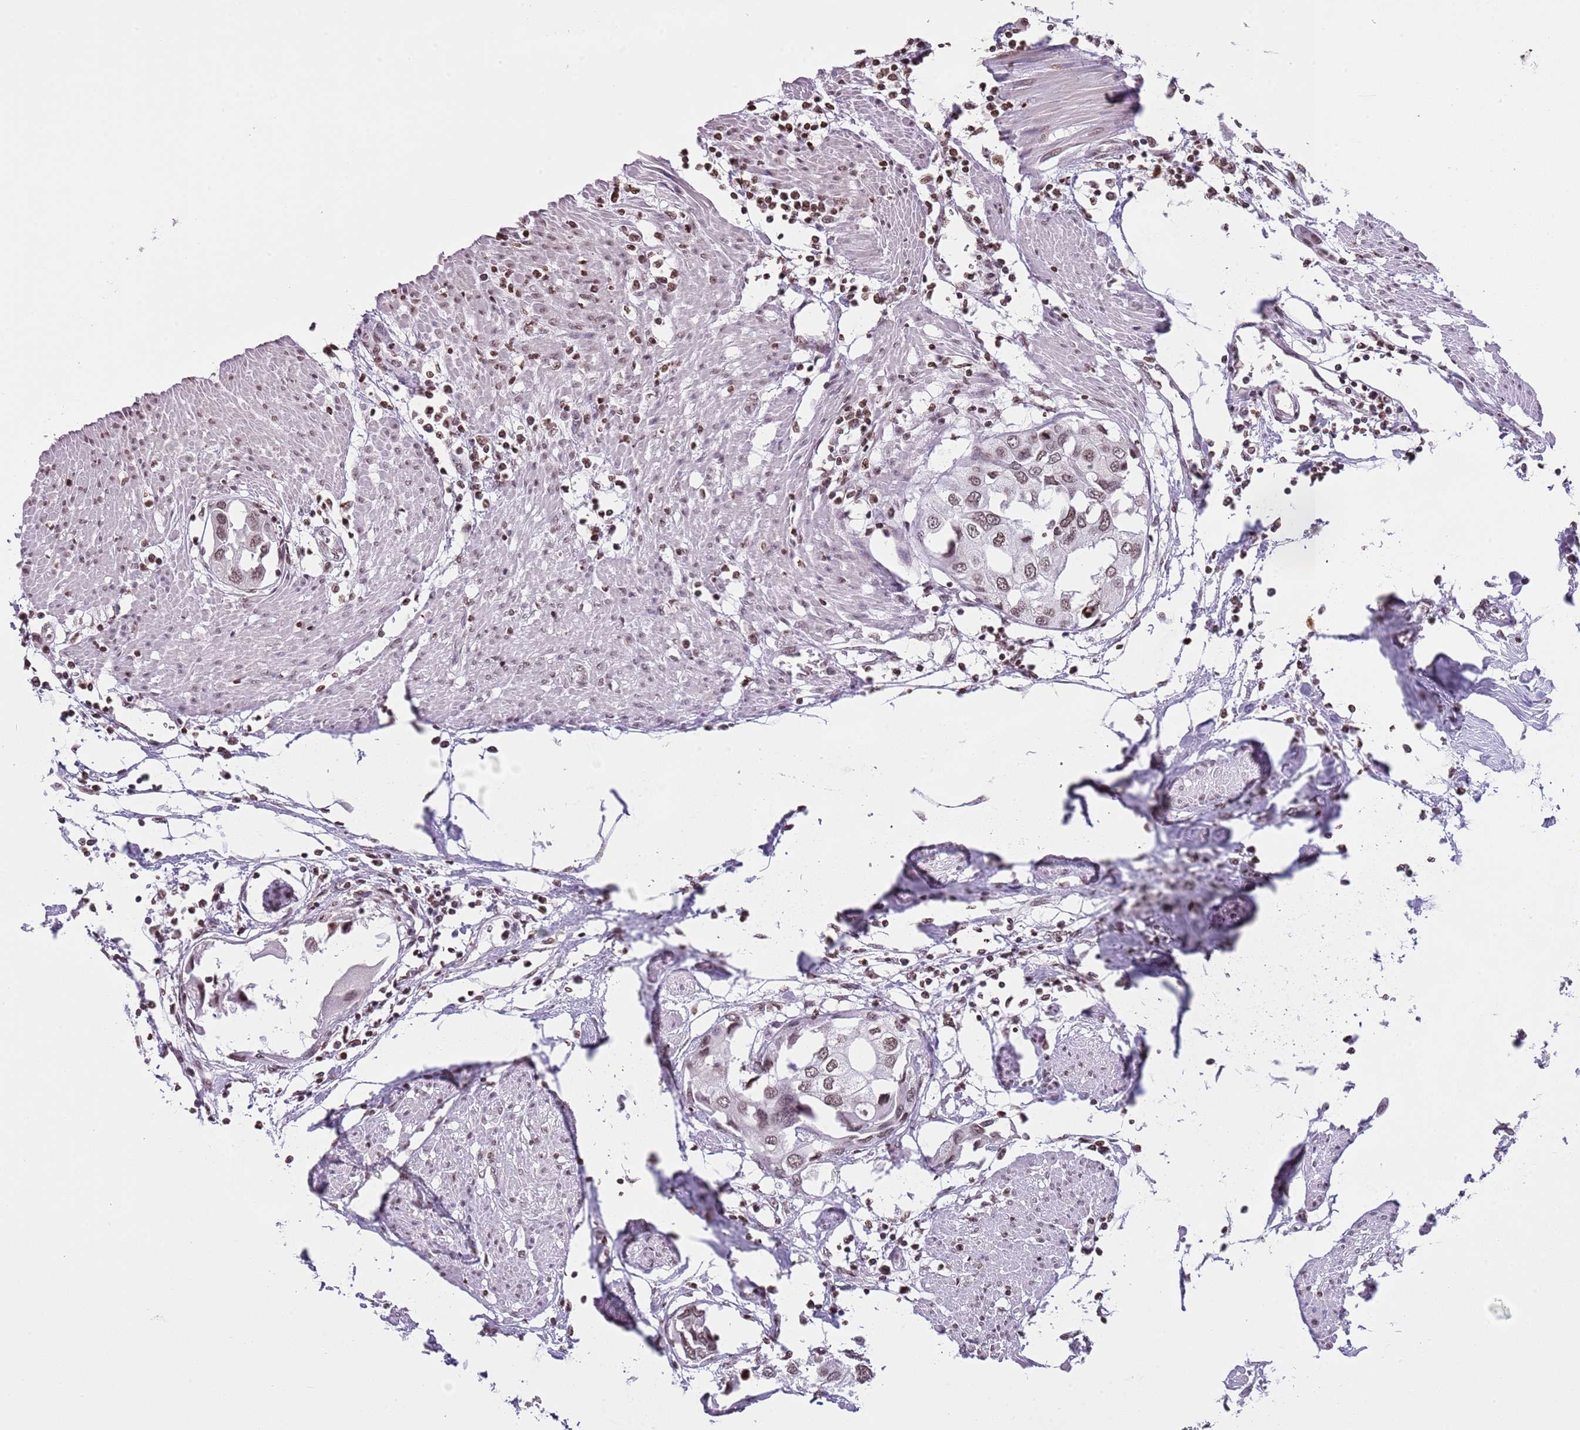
{"staining": {"intensity": "moderate", "quantity": ">75%", "location": "nuclear"}, "tissue": "urothelial cancer", "cell_type": "Tumor cells", "image_type": "cancer", "snomed": [{"axis": "morphology", "description": "Urothelial carcinoma, High grade"}, {"axis": "topography", "description": "Urinary bladder"}], "caption": "This is an image of immunohistochemistry staining of urothelial cancer, which shows moderate staining in the nuclear of tumor cells.", "gene": "KPNA3", "patient": {"sex": "male", "age": 64}}